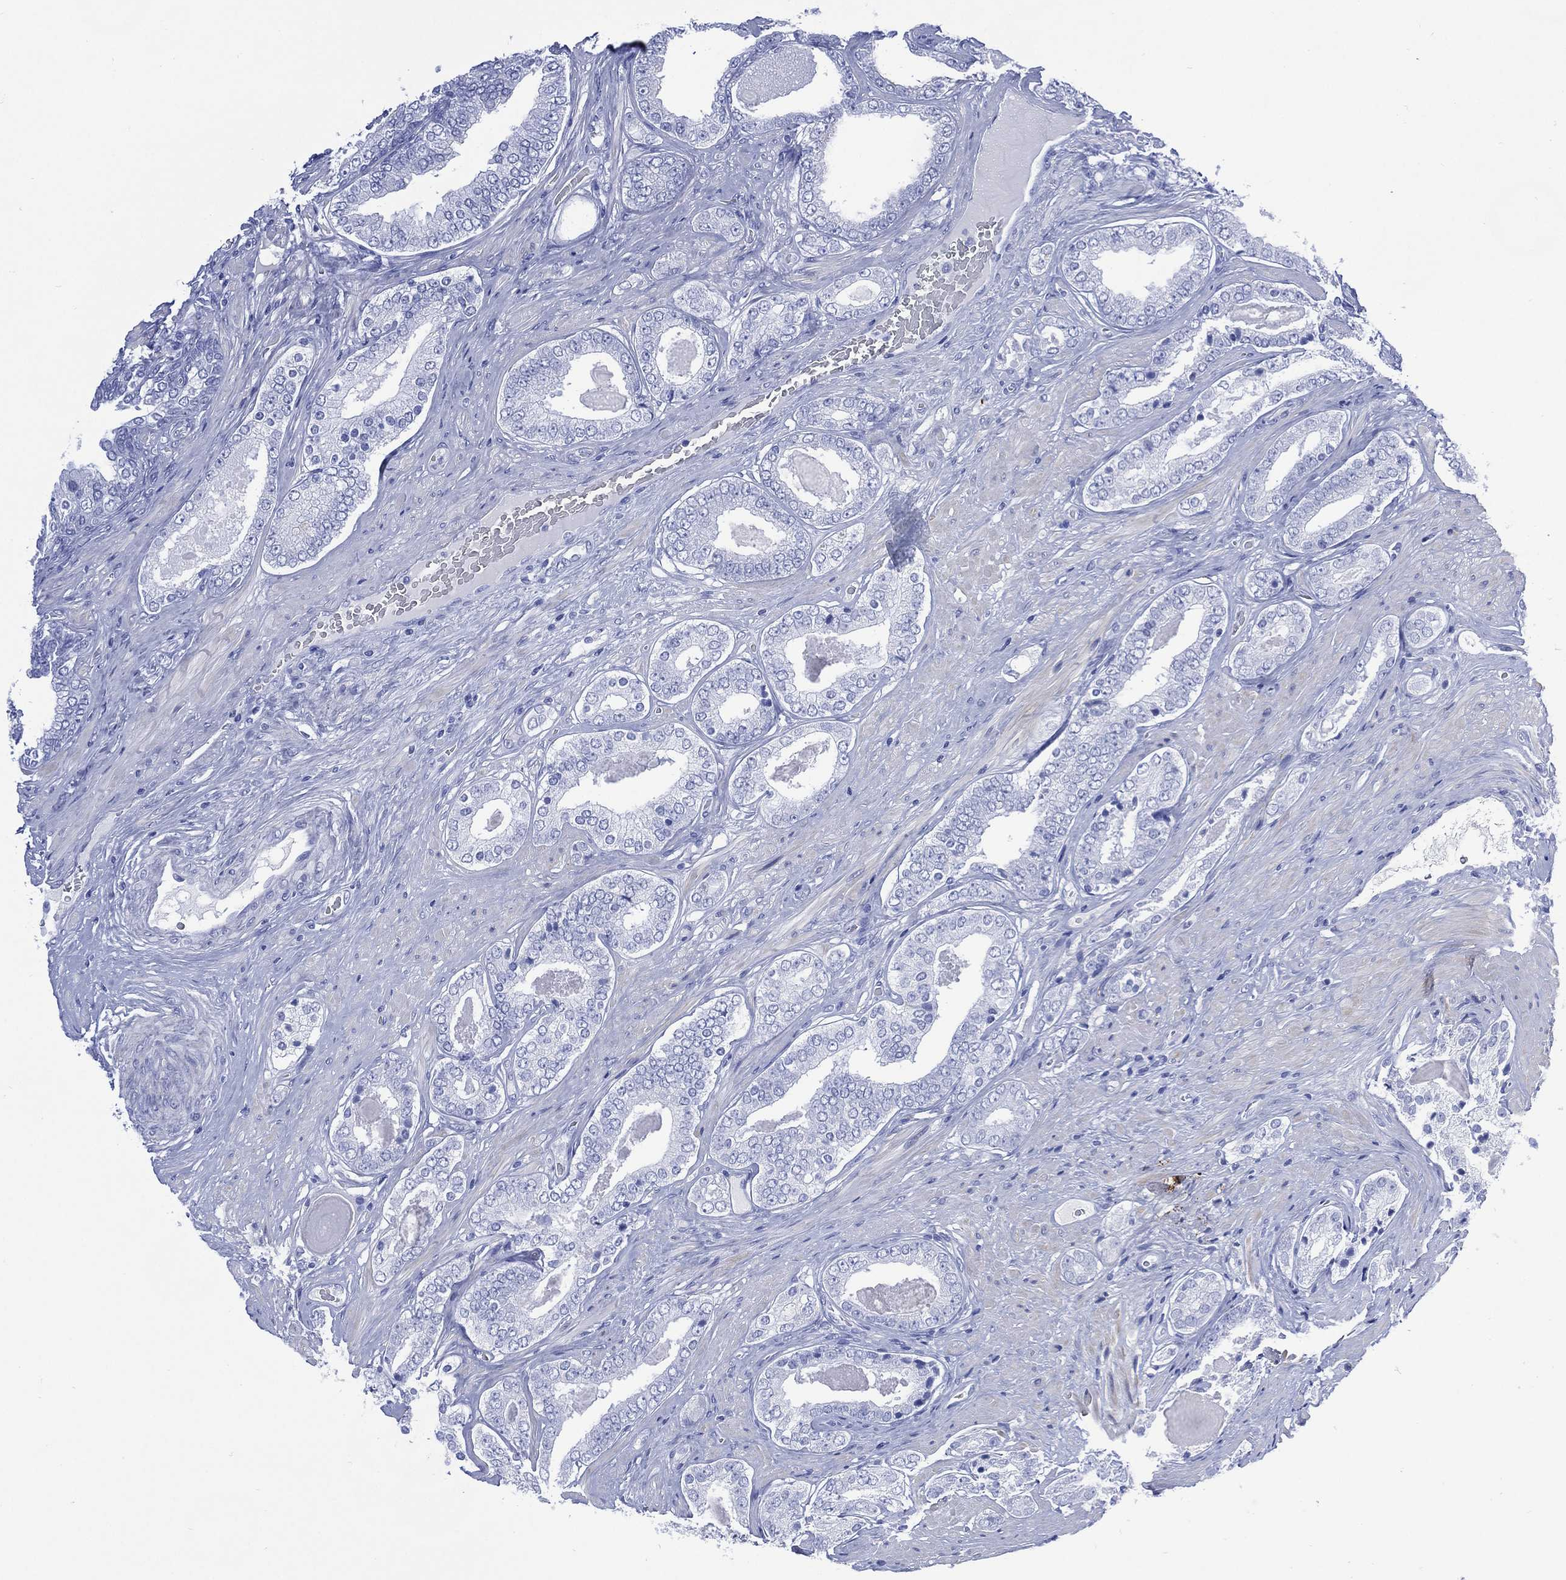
{"staining": {"intensity": "negative", "quantity": "none", "location": "none"}, "tissue": "prostate cancer", "cell_type": "Tumor cells", "image_type": "cancer", "snomed": [{"axis": "morphology", "description": "Adenocarcinoma, Low grade"}, {"axis": "topography", "description": "Prostate and seminal vesicle, NOS"}], "caption": "Prostate cancer was stained to show a protein in brown. There is no significant staining in tumor cells.", "gene": "SHCBP1L", "patient": {"sex": "male", "age": 61}}